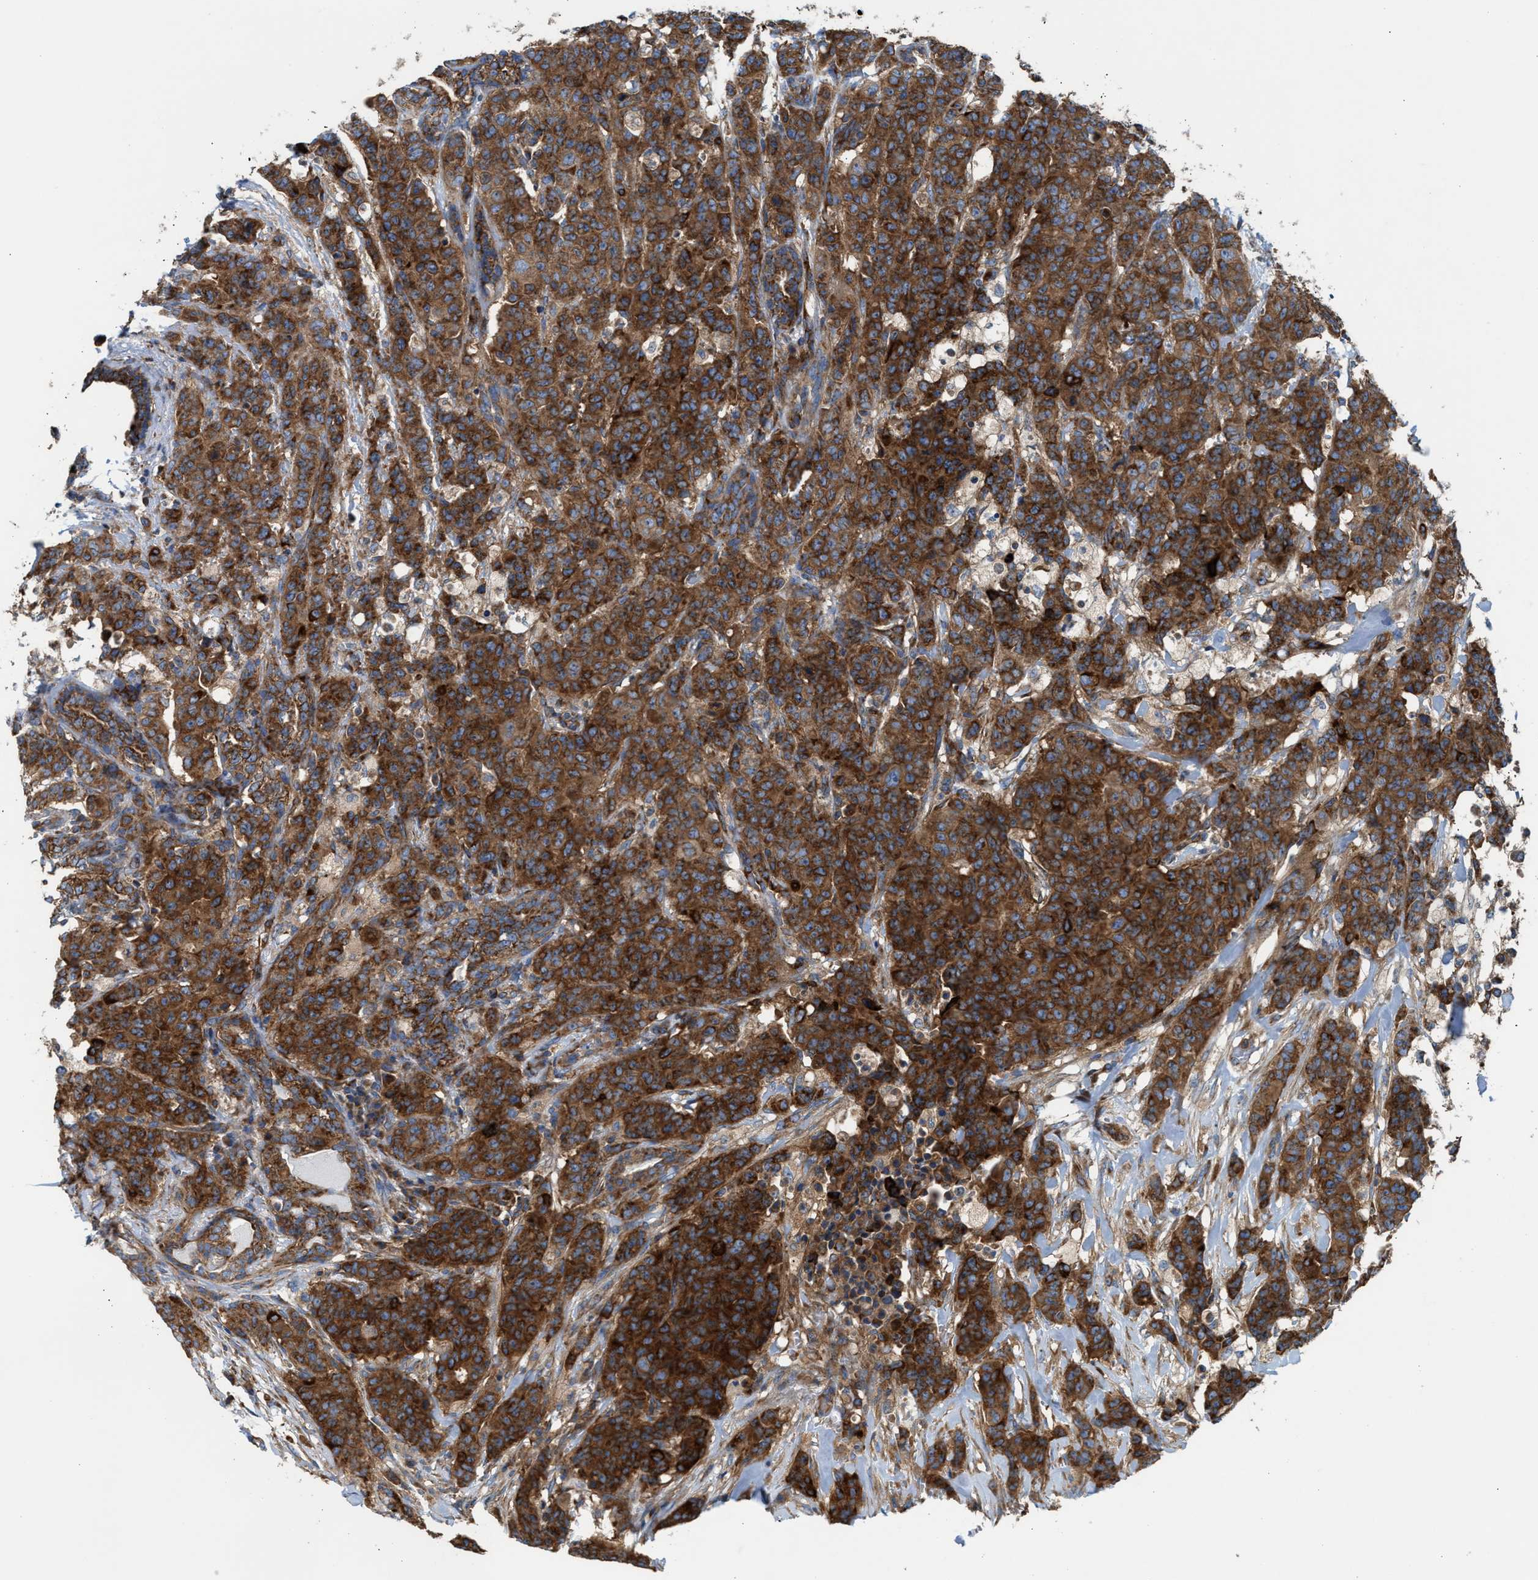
{"staining": {"intensity": "strong", "quantity": ">75%", "location": "cytoplasmic/membranous"}, "tissue": "breast cancer", "cell_type": "Tumor cells", "image_type": "cancer", "snomed": [{"axis": "morphology", "description": "Normal tissue, NOS"}, {"axis": "morphology", "description": "Duct carcinoma"}, {"axis": "topography", "description": "Breast"}], "caption": "Breast cancer (invasive ductal carcinoma) stained with immunohistochemistry (IHC) exhibits strong cytoplasmic/membranous positivity in about >75% of tumor cells.", "gene": "TBC1D15", "patient": {"sex": "female", "age": 40}}